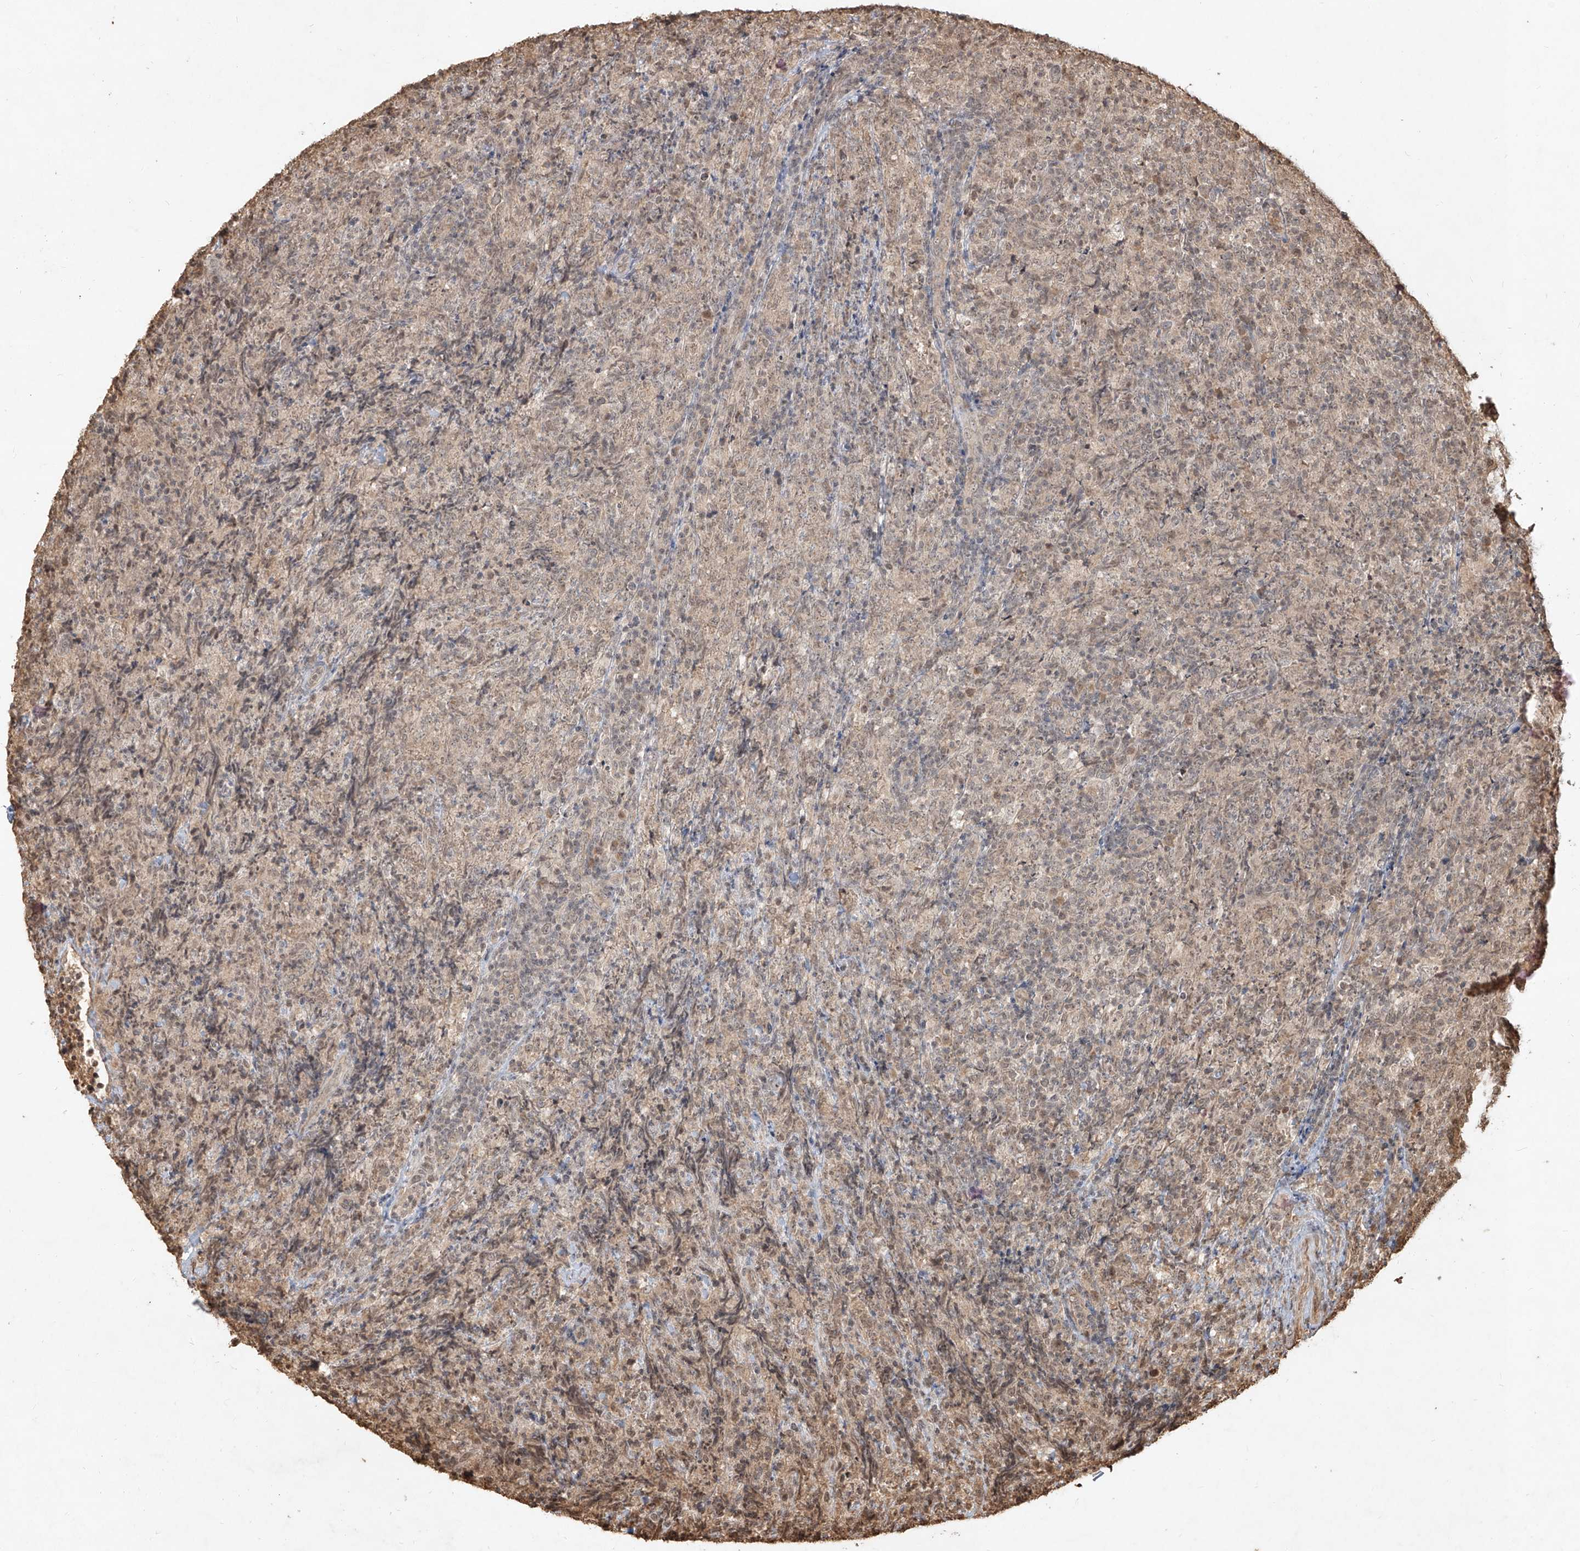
{"staining": {"intensity": "weak", "quantity": "25%-75%", "location": "cytoplasmic/membranous,nuclear"}, "tissue": "lymphoma", "cell_type": "Tumor cells", "image_type": "cancer", "snomed": [{"axis": "morphology", "description": "Malignant lymphoma, non-Hodgkin's type, High grade"}, {"axis": "topography", "description": "Tonsil"}], "caption": "A brown stain highlights weak cytoplasmic/membranous and nuclear positivity of a protein in human malignant lymphoma, non-Hodgkin's type (high-grade) tumor cells.", "gene": "UBE2K", "patient": {"sex": "female", "age": 36}}